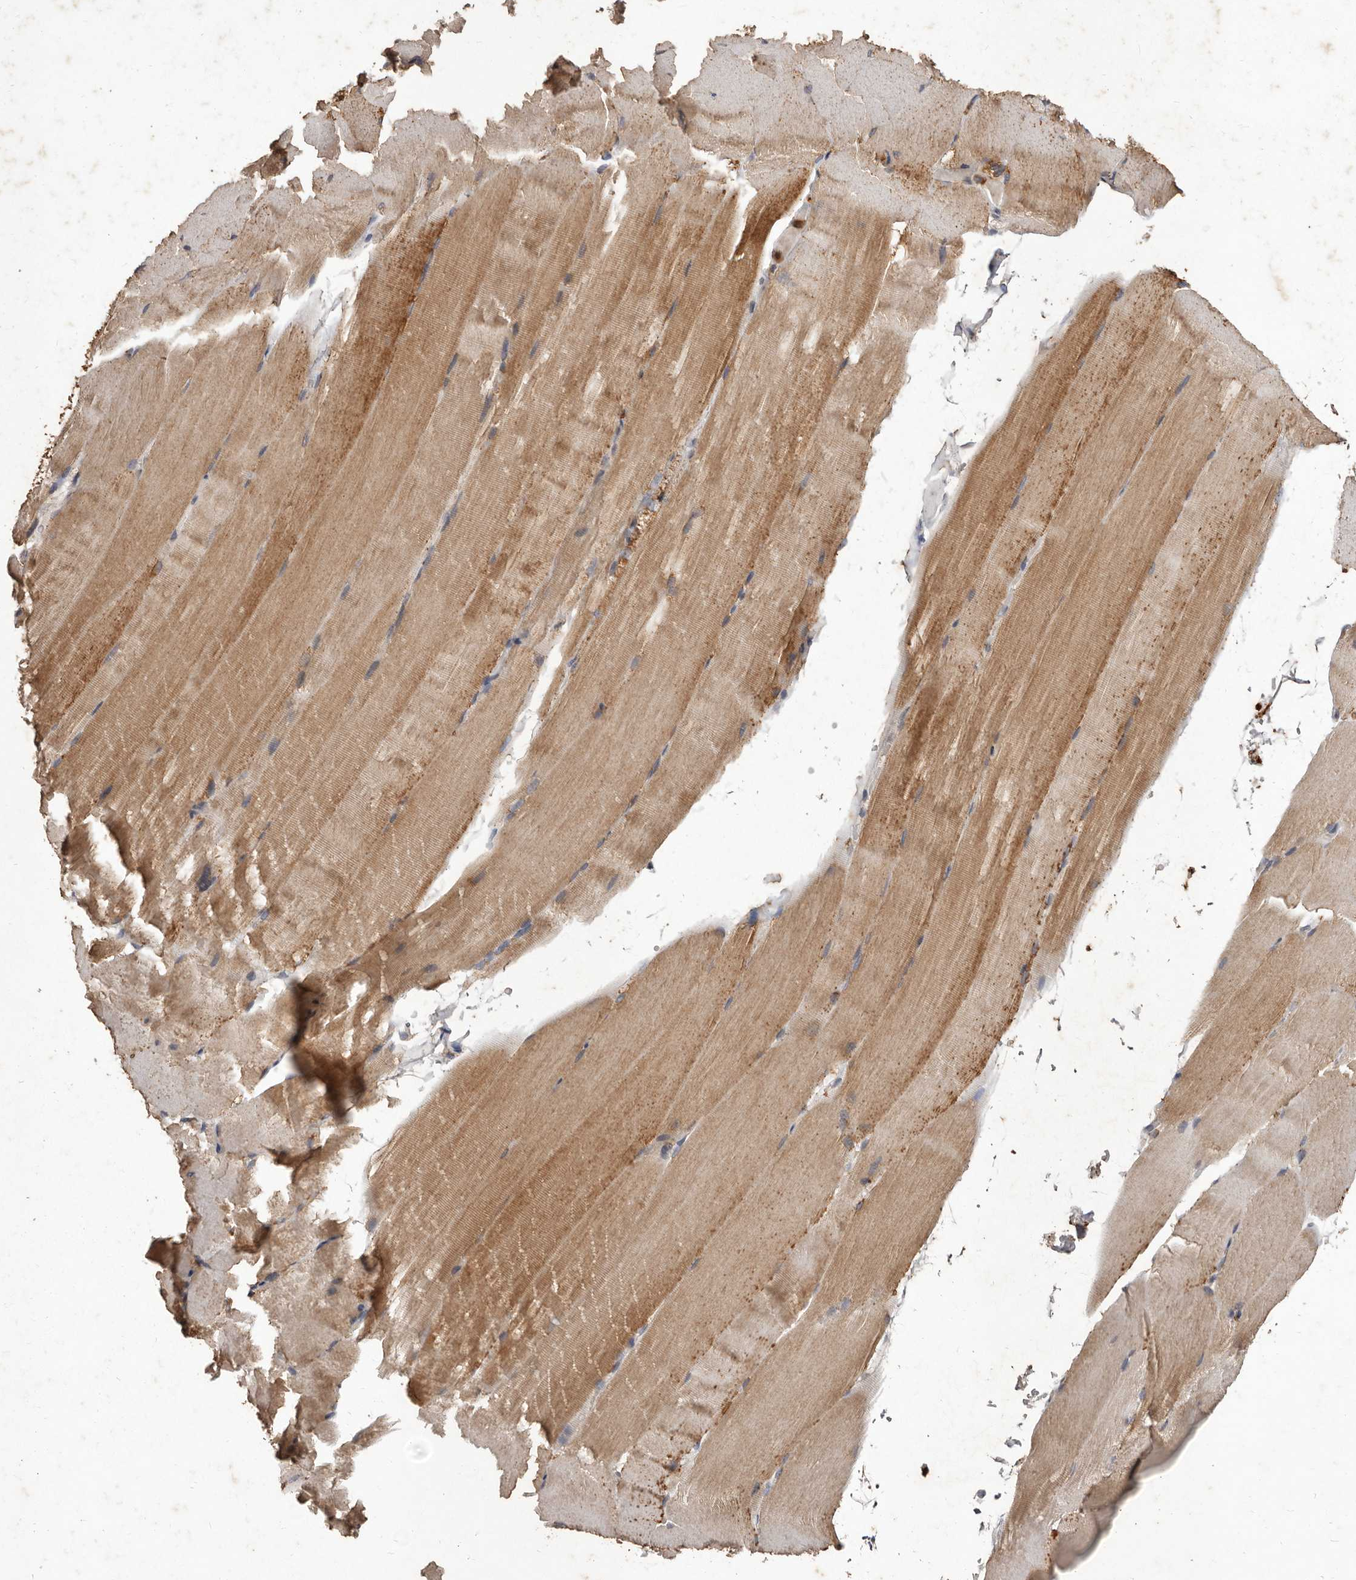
{"staining": {"intensity": "moderate", "quantity": ">75%", "location": "cytoplasmic/membranous"}, "tissue": "skeletal muscle", "cell_type": "Myocytes", "image_type": "normal", "snomed": [{"axis": "morphology", "description": "Normal tissue, NOS"}, {"axis": "topography", "description": "Skeletal muscle"}, {"axis": "topography", "description": "Parathyroid gland"}], "caption": "Immunohistochemistry (IHC) photomicrograph of normal human skeletal muscle stained for a protein (brown), which reveals medium levels of moderate cytoplasmic/membranous positivity in approximately >75% of myocytes.", "gene": "CXCL14", "patient": {"sex": "female", "age": 37}}